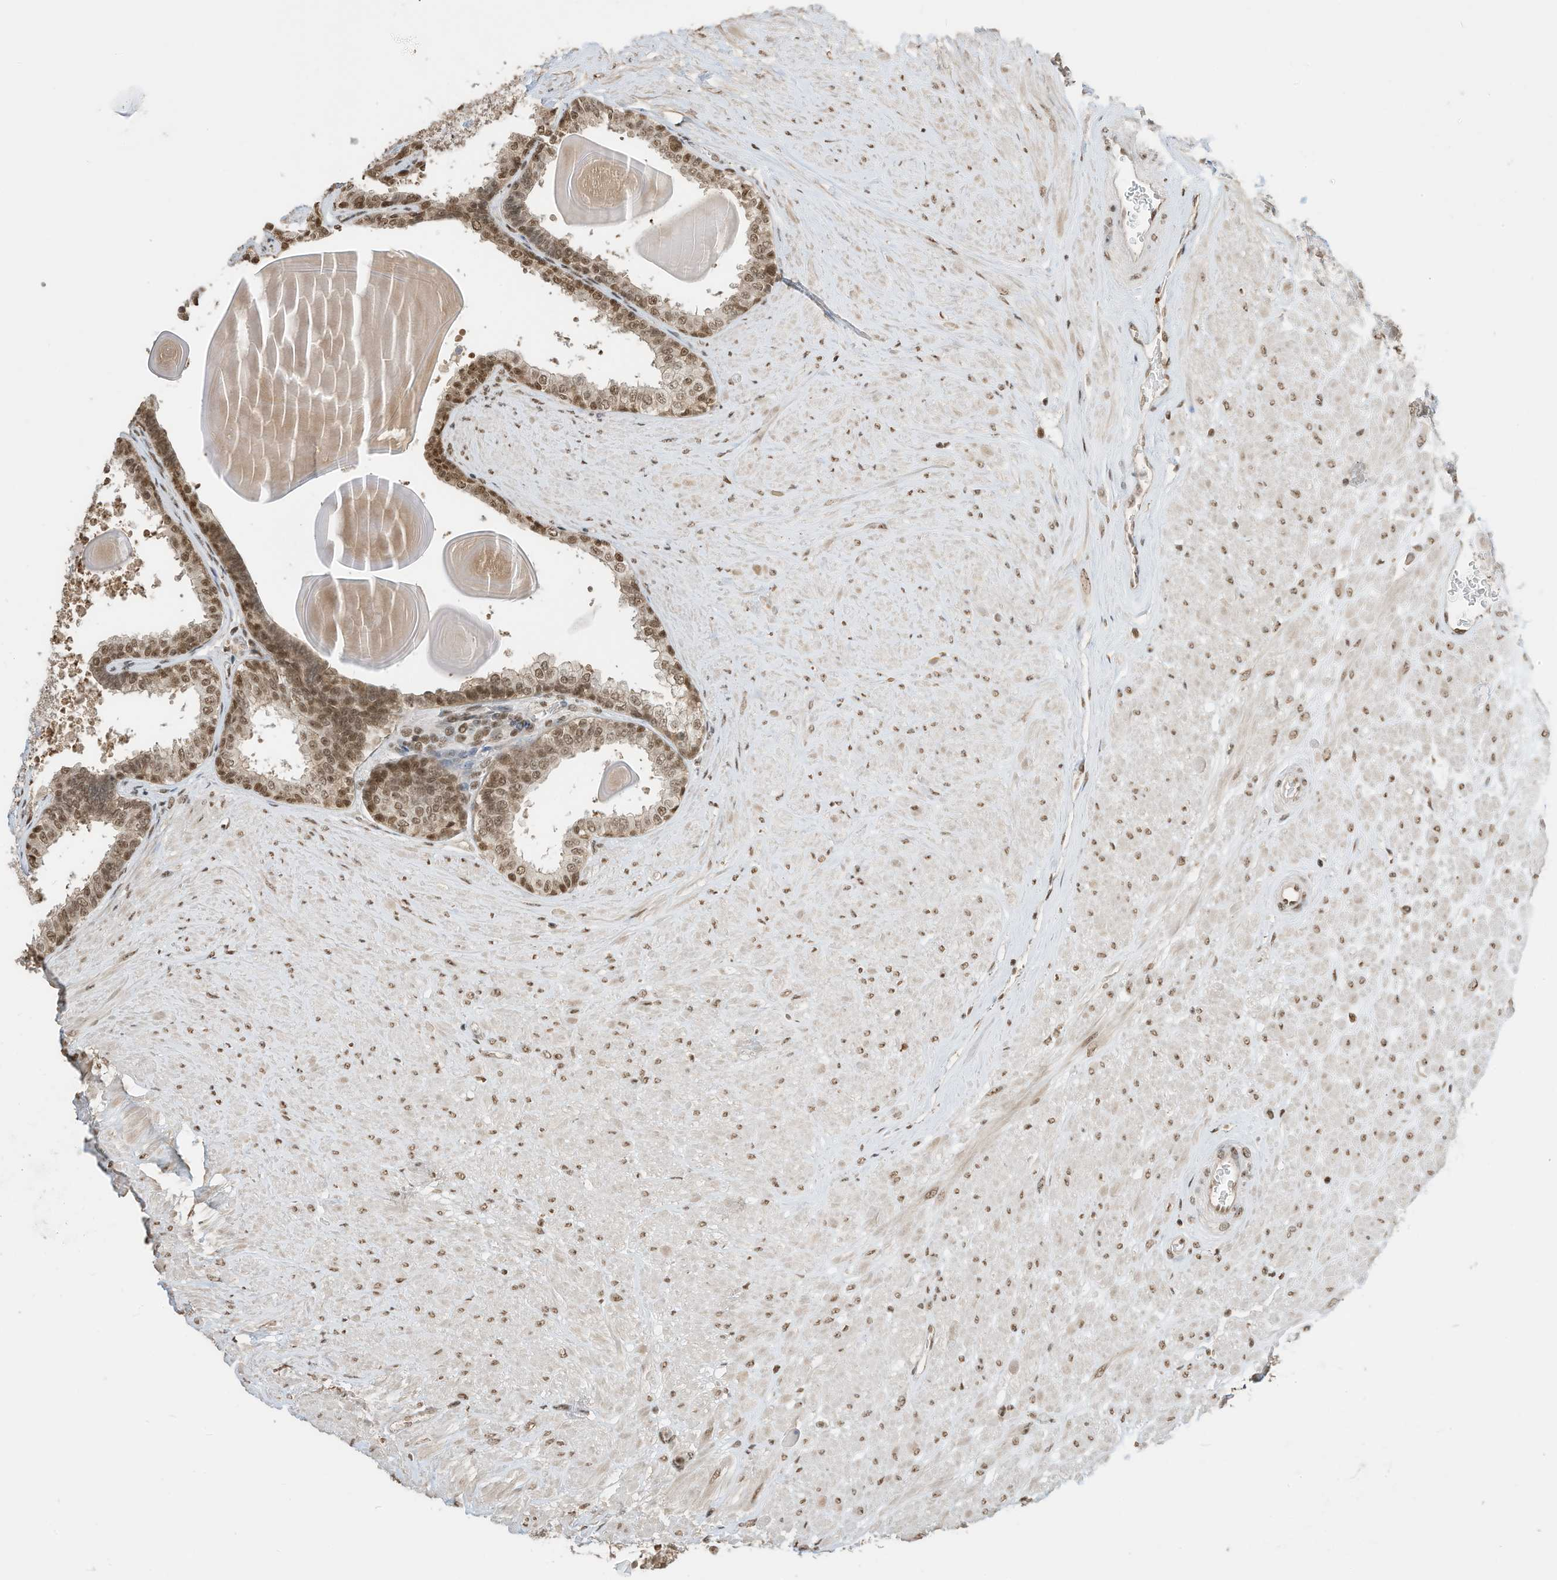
{"staining": {"intensity": "moderate", "quantity": ">75%", "location": "cytoplasmic/membranous,nuclear"}, "tissue": "prostate", "cell_type": "Glandular cells", "image_type": "normal", "snomed": [{"axis": "morphology", "description": "Normal tissue, NOS"}, {"axis": "topography", "description": "Prostate"}], "caption": "The micrograph shows staining of unremarkable prostate, revealing moderate cytoplasmic/membranous,nuclear protein positivity (brown color) within glandular cells.", "gene": "ZNF195", "patient": {"sex": "male", "age": 48}}